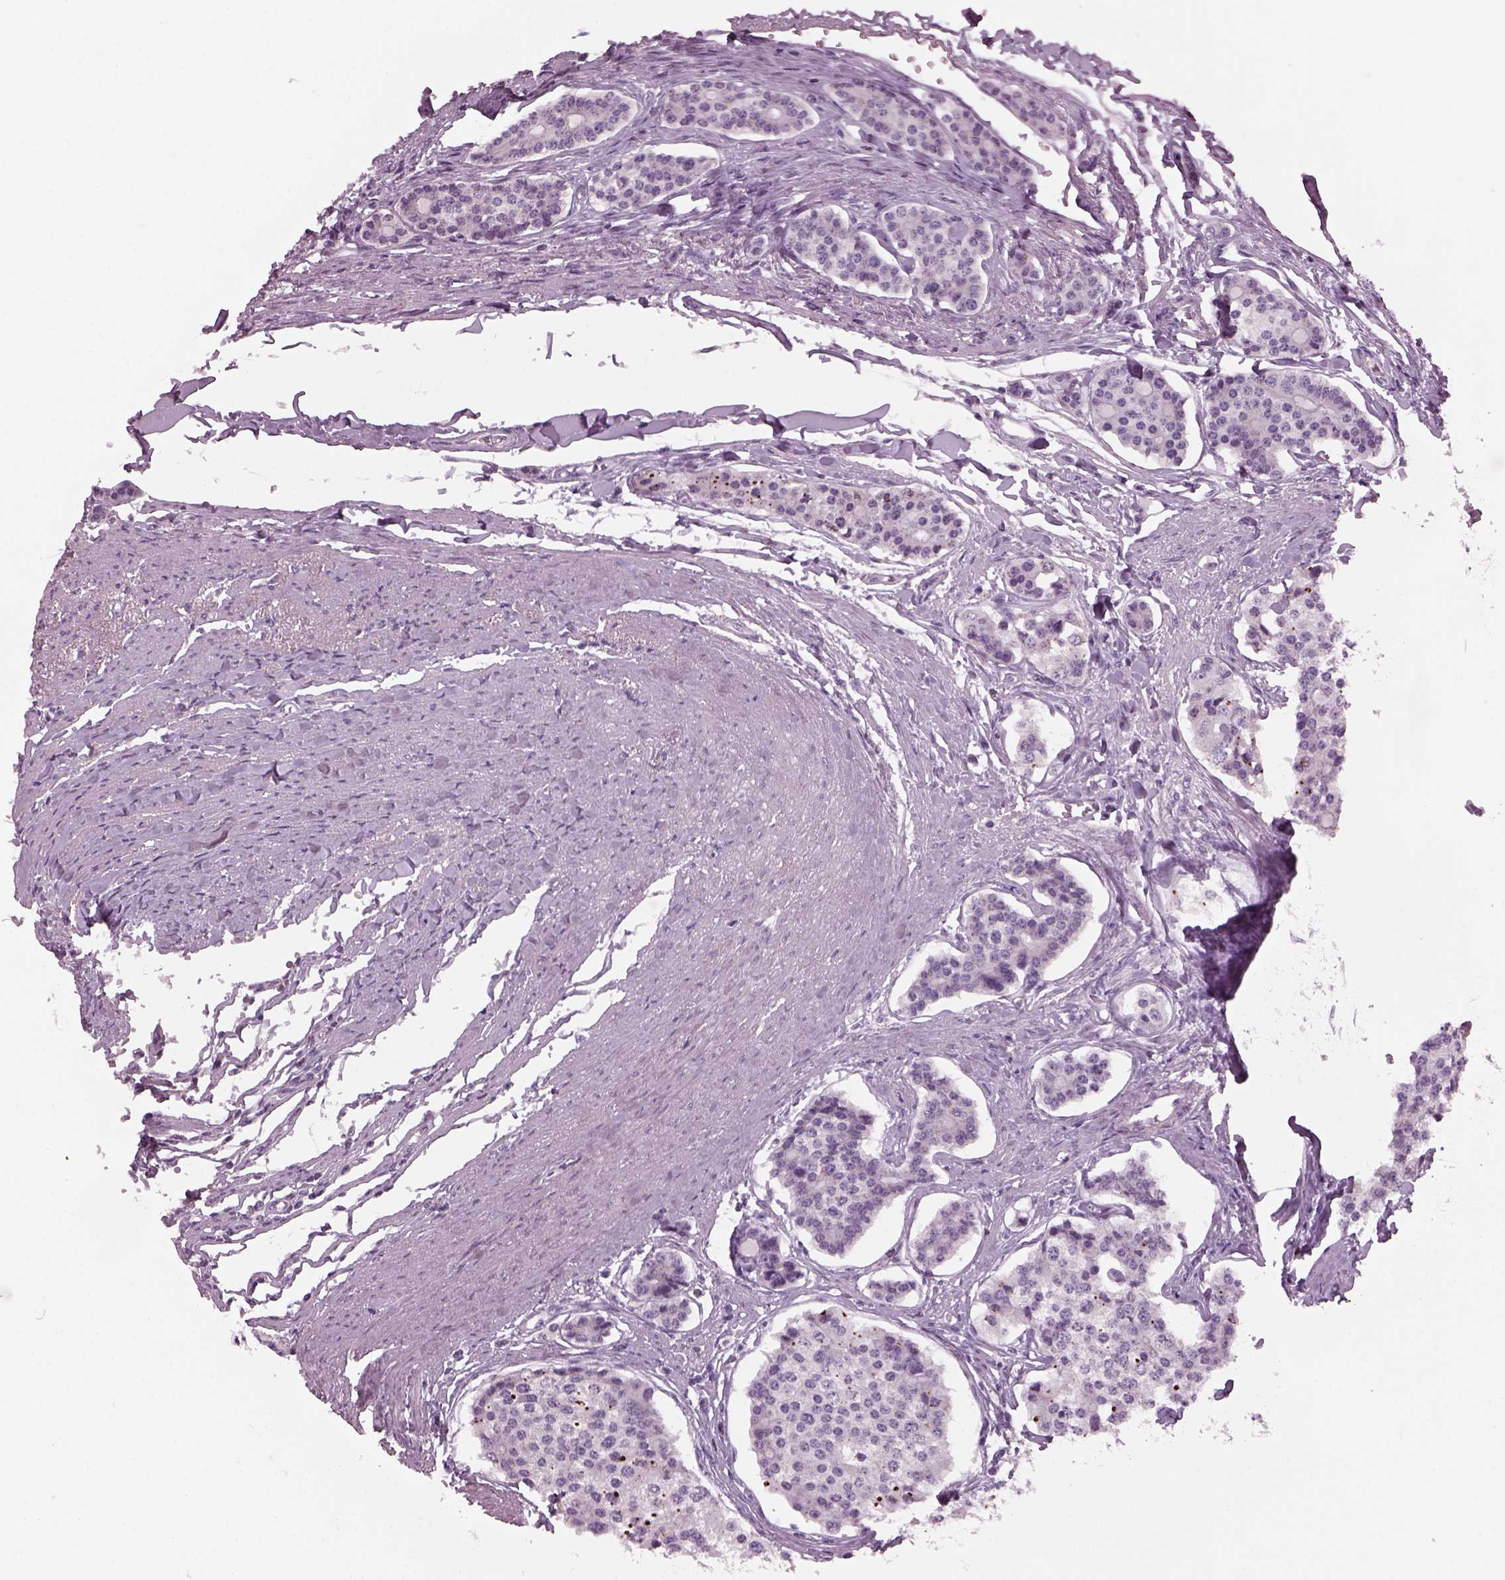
{"staining": {"intensity": "negative", "quantity": "none", "location": "none"}, "tissue": "carcinoid", "cell_type": "Tumor cells", "image_type": "cancer", "snomed": [{"axis": "morphology", "description": "Carcinoid, malignant, NOS"}, {"axis": "topography", "description": "Small intestine"}], "caption": "The photomicrograph exhibits no significant positivity in tumor cells of carcinoid. Brightfield microscopy of IHC stained with DAB (3,3'-diaminobenzidine) (brown) and hematoxylin (blue), captured at high magnification.", "gene": "PRR9", "patient": {"sex": "female", "age": 65}}